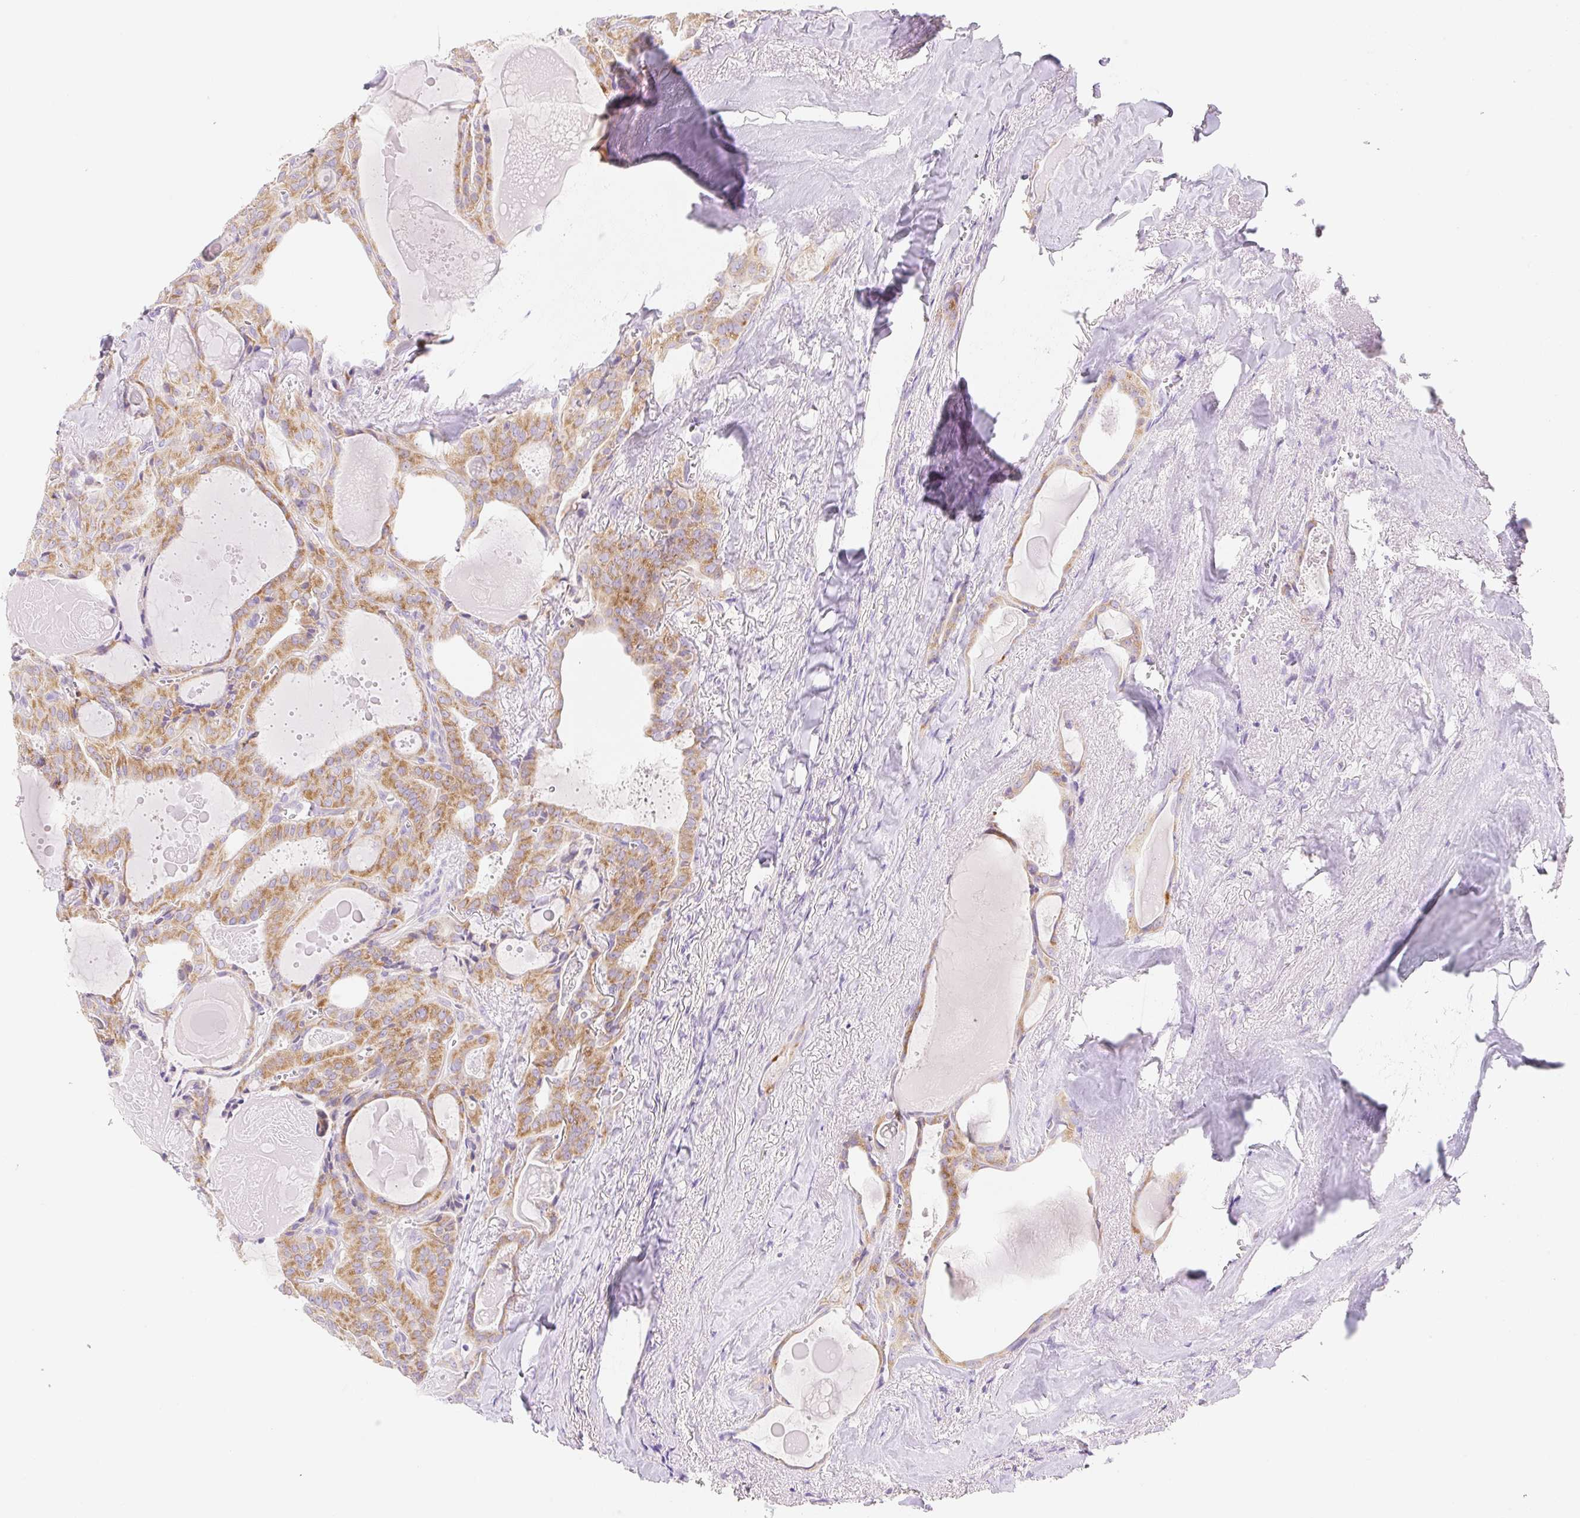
{"staining": {"intensity": "moderate", "quantity": ">75%", "location": "cytoplasmic/membranous"}, "tissue": "thyroid cancer", "cell_type": "Tumor cells", "image_type": "cancer", "snomed": [{"axis": "morphology", "description": "Papillary adenocarcinoma, NOS"}, {"axis": "topography", "description": "Thyroid gland"}], "caption": "Papillary adenocarcinoma (thyroid) stained with a protein marker reveals moderate staining in tumor cells.", "gene": "FOCAD", "patient": {"sex": "male", "age": 52}}